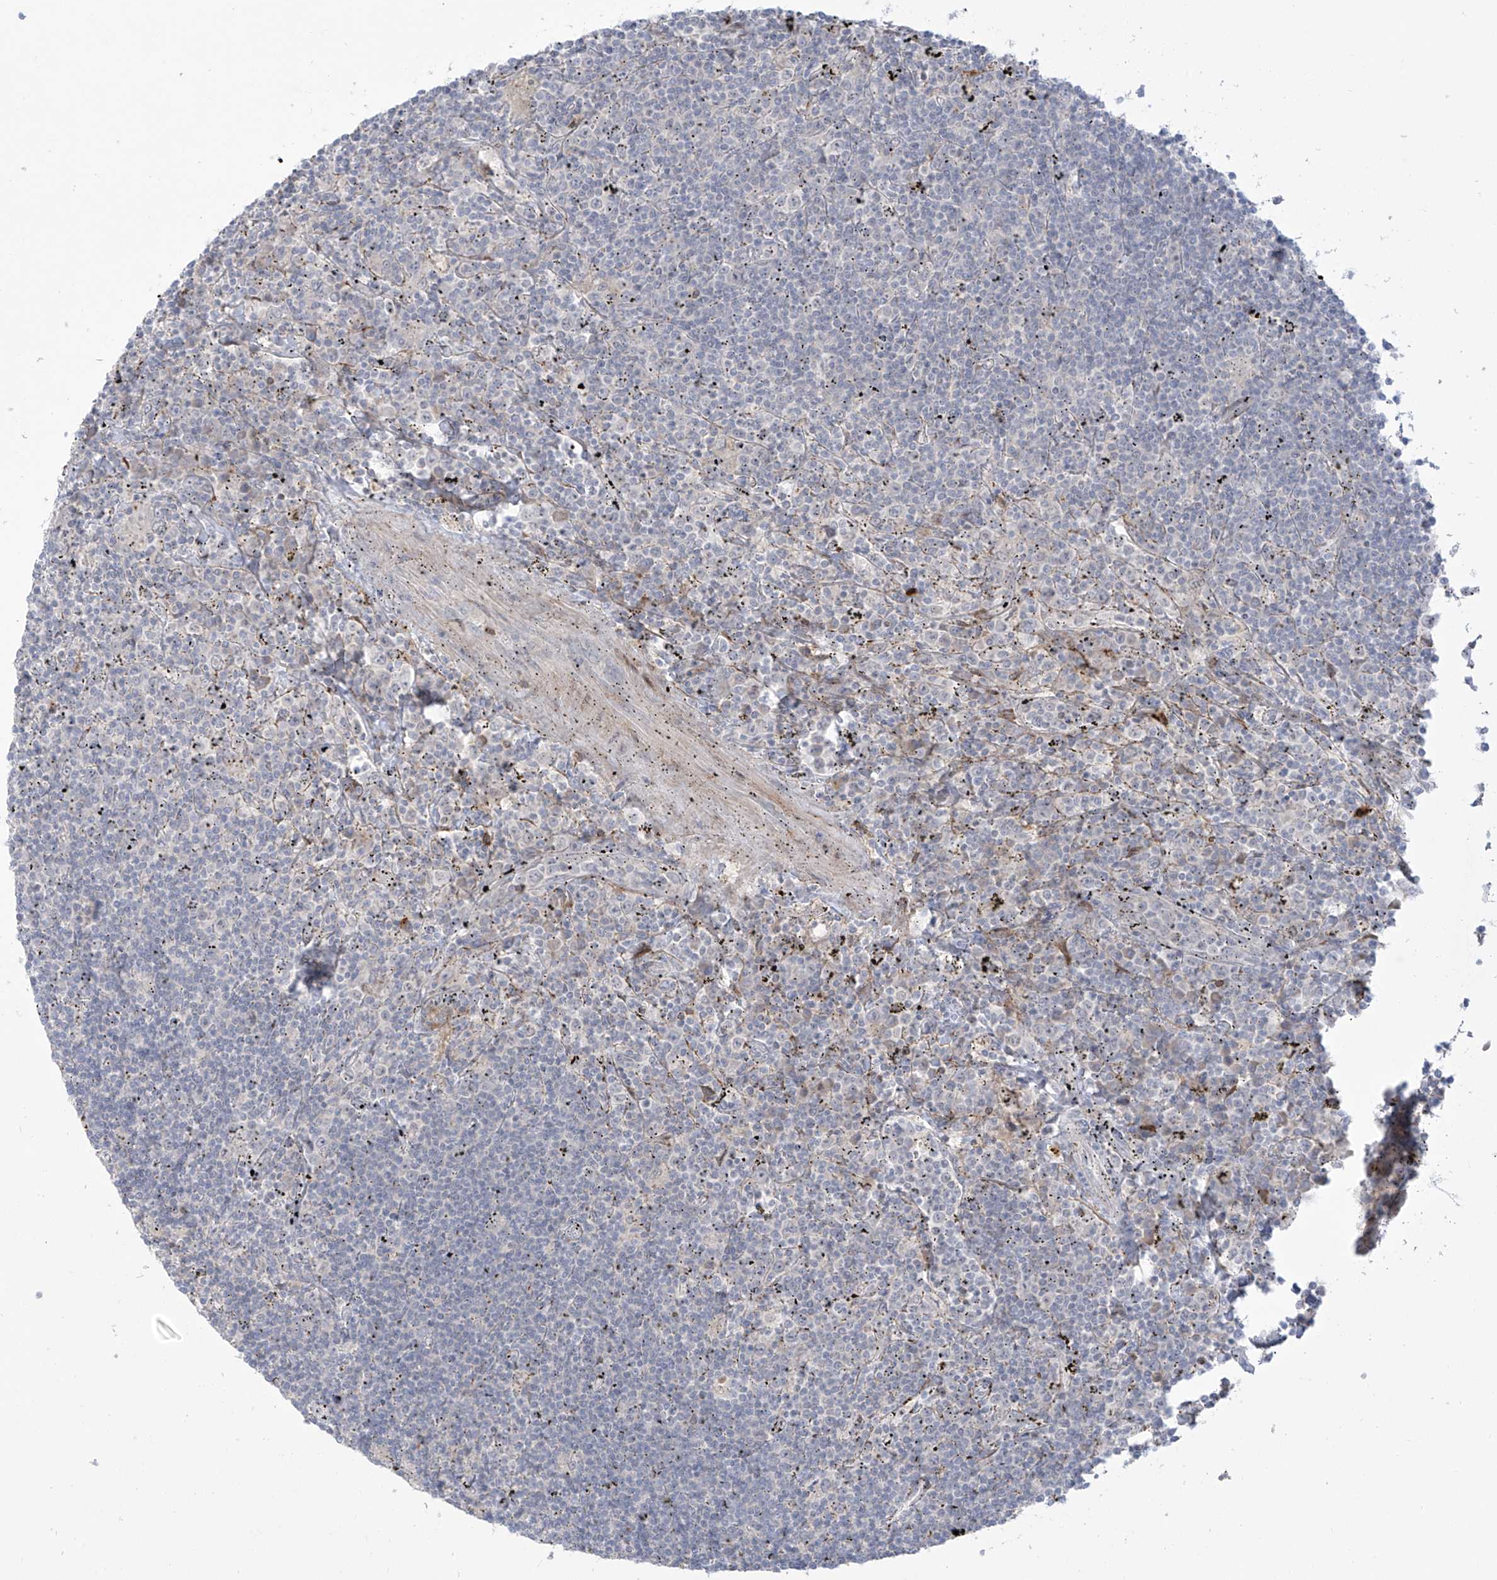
{"staining": {"intensity": "negative", "quantity": "none", "location": "none"}, "tissue": "lymphoma", "cell_type": "Tumor cells", "image_type": "cancer", "snomed": [{"axis": "morphology", "description": "Malignant lymphoma, non-Hodgkin's type, Low grade"}, {"axis": "topography", "description": "Spleen"}], "caption": "Immunohistochemical staining of human malignant lymphoma, non-Hodgkin's type (low-grade) displays no significant staining in tumor cells. The staining is performed using DAB brown chromogen with nuclei counter-stained in using hematoxylin.", "gene": "NOTO", "patient": {"sex": "male", "age": 76}}